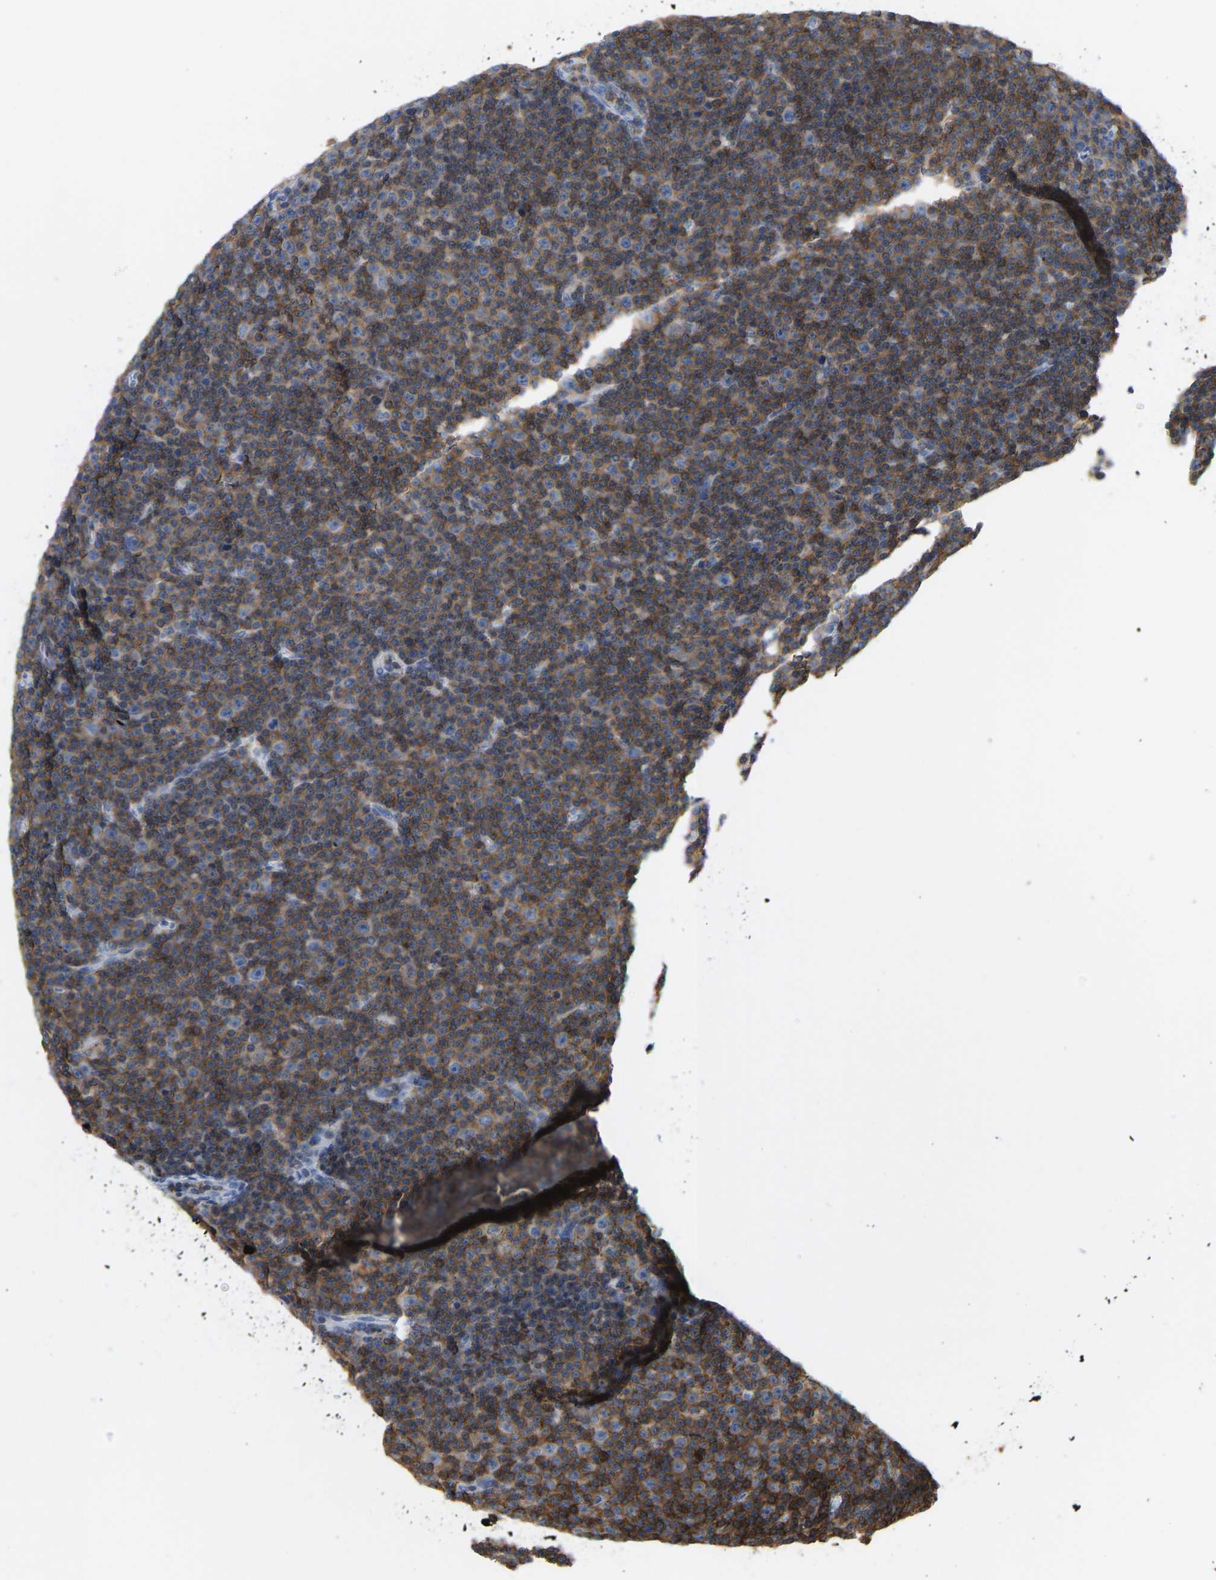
{"staining": {"intensity": "moderate", "quantity": ">75%", "location": "cytoplasmic/membranous"}, "tissue": "lymphoma", "cell_type": "Tumor cells", "image_type": "cancer", "snomed": [{"axis": "morphology", "description": "Malignant lymphoma, non-Hodgkin's type, Low grade"}, {"axis": "topography", "description": "Lymph node"}], "caption": "A brown stain shows moderate cytoplasmic/membranous expression of a protein in lymphoma tumor cells.", "gene": "EVL", "patient": {"sex": "female", "age": 67}}